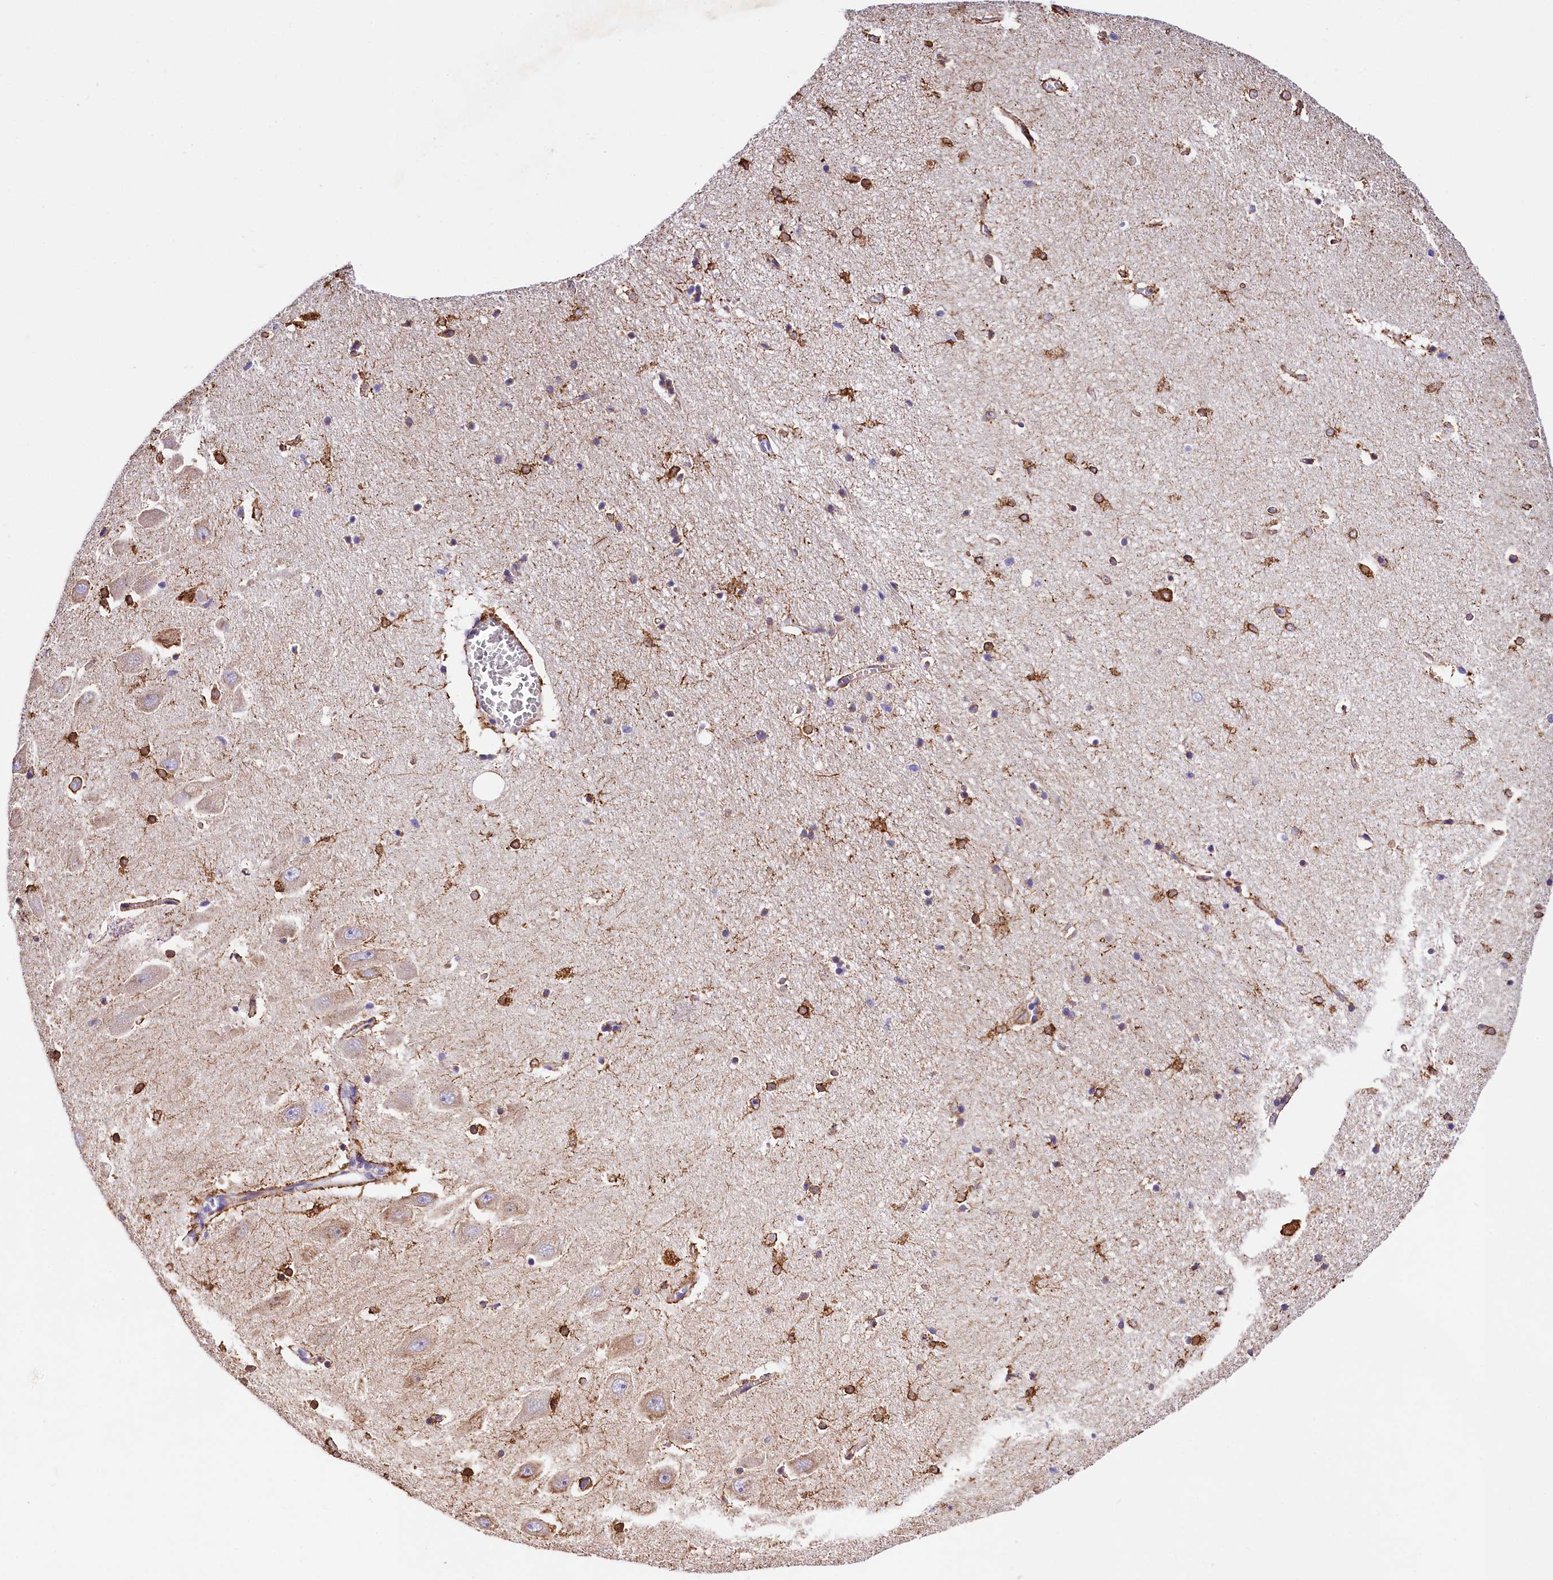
{"staining": {"intensity": "strong", "quantity": "<25%", "location": "cytoplasmic/membranous"}, "tissue": "hippocampus", "cell_type": "Glial cells", "image_type": "normal", "snomed": [{"axis": "morphology", "description": "Normal tissue, NOS"}, {"axis": "topography", "description": "Hippocampus"}], "caption": "The photomicrograph shows staining of unremarkable hippocampus, revealing strong cytoplasmic/membranous protein staining (brown color) within glial cells.", "gene": "ITGA1", "patient": {"sex": "female", "age": 64}}